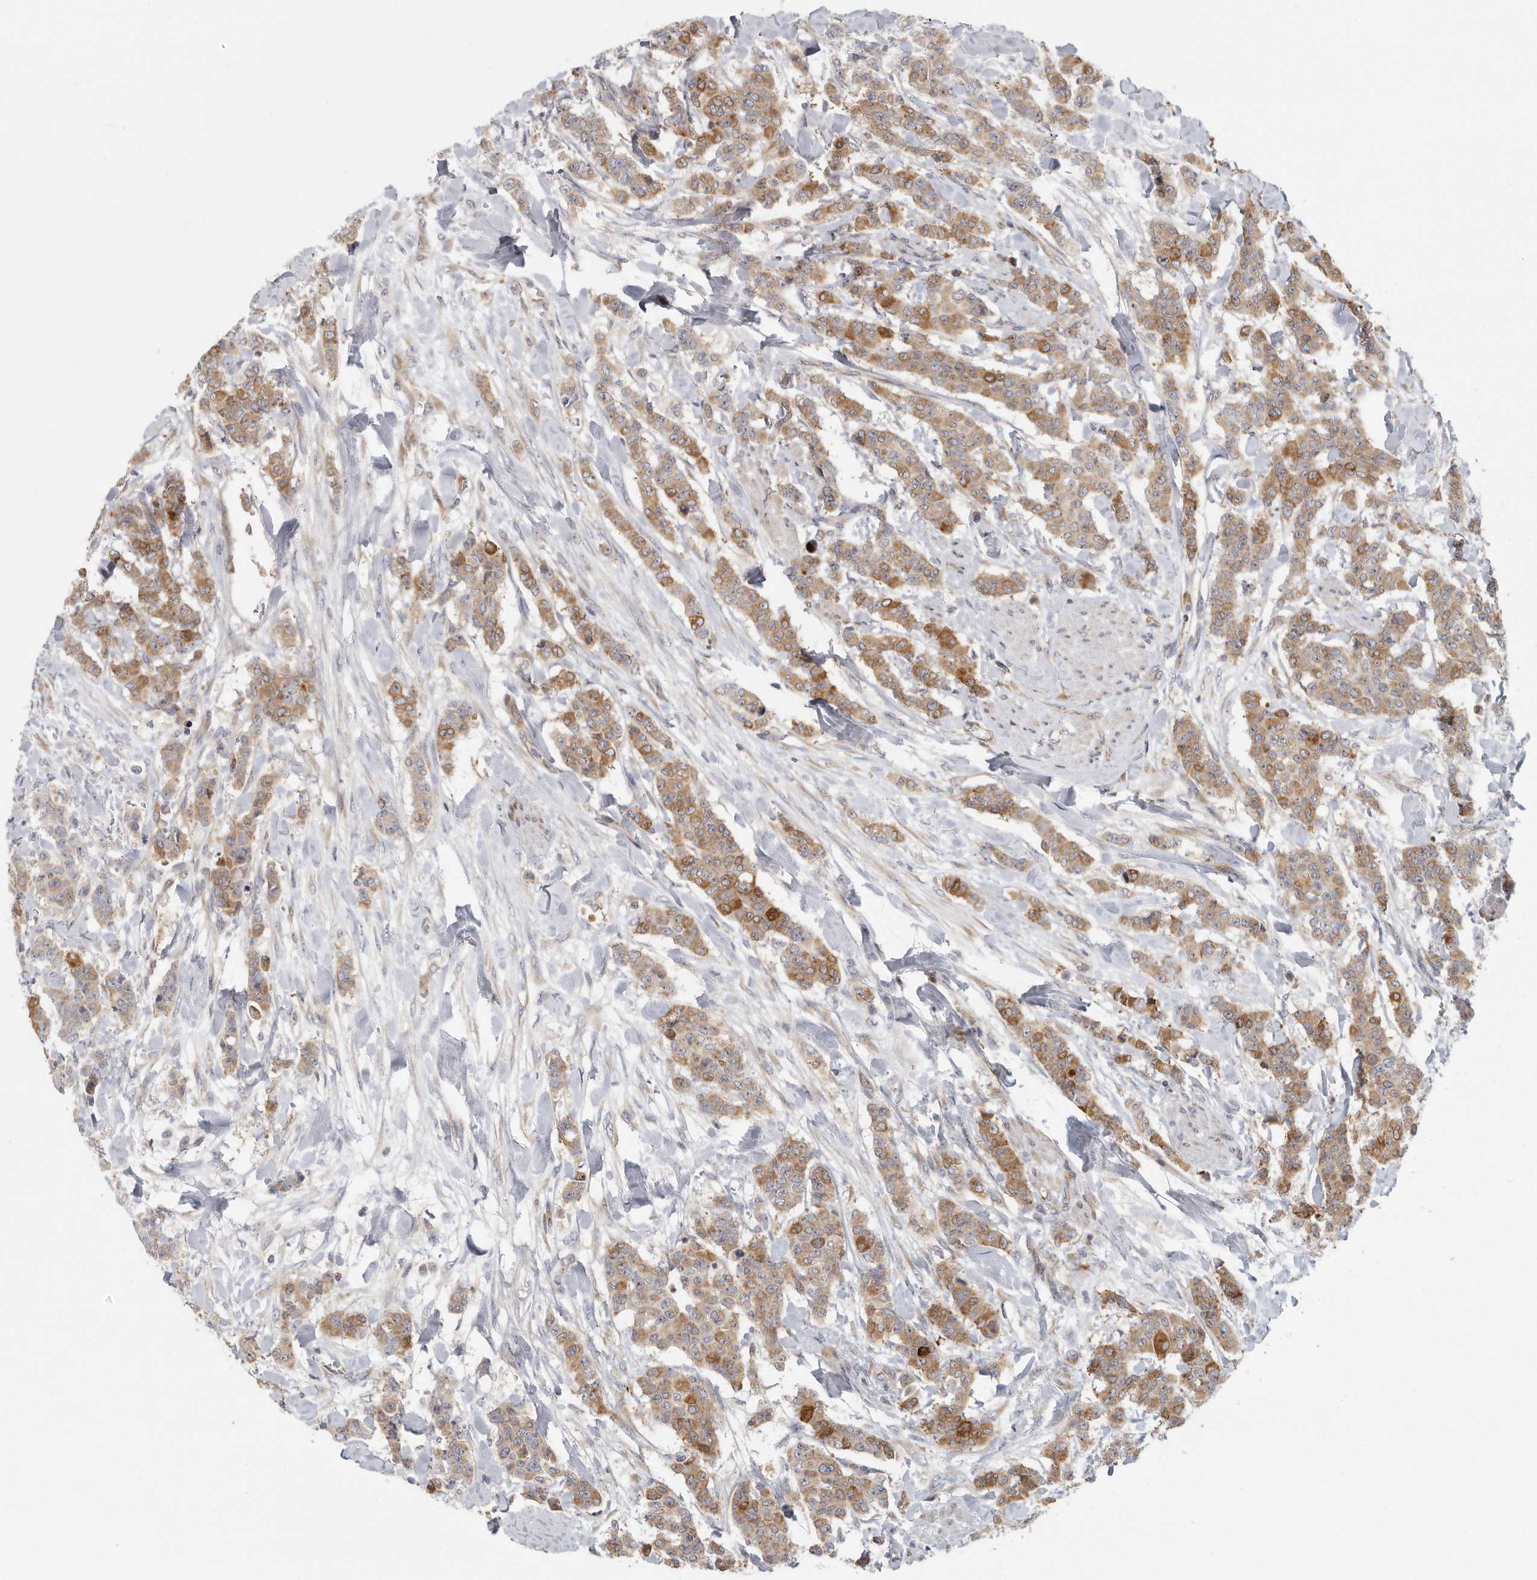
{"staining": {"intensity": "moderate", "quantity": ">75%", "location": "cytoplasmic/membranous"}, "tissue": "breast cancer", "cell_type": "Tumor cells", "image_type": "cancer", "snomed": [{"axis": "morphology", "description": "Duct carcinoma"}, {"axis": "topography", "description": "Breast"}], "caption": "Immunohistochemical staining of breast intraductal carcinoma reveals moderate cytoplasmic/membranous protein staining in about >75% of tumor cells.", "gene": "BCAP29", "patient": {"sex": "female", "age": 40}}